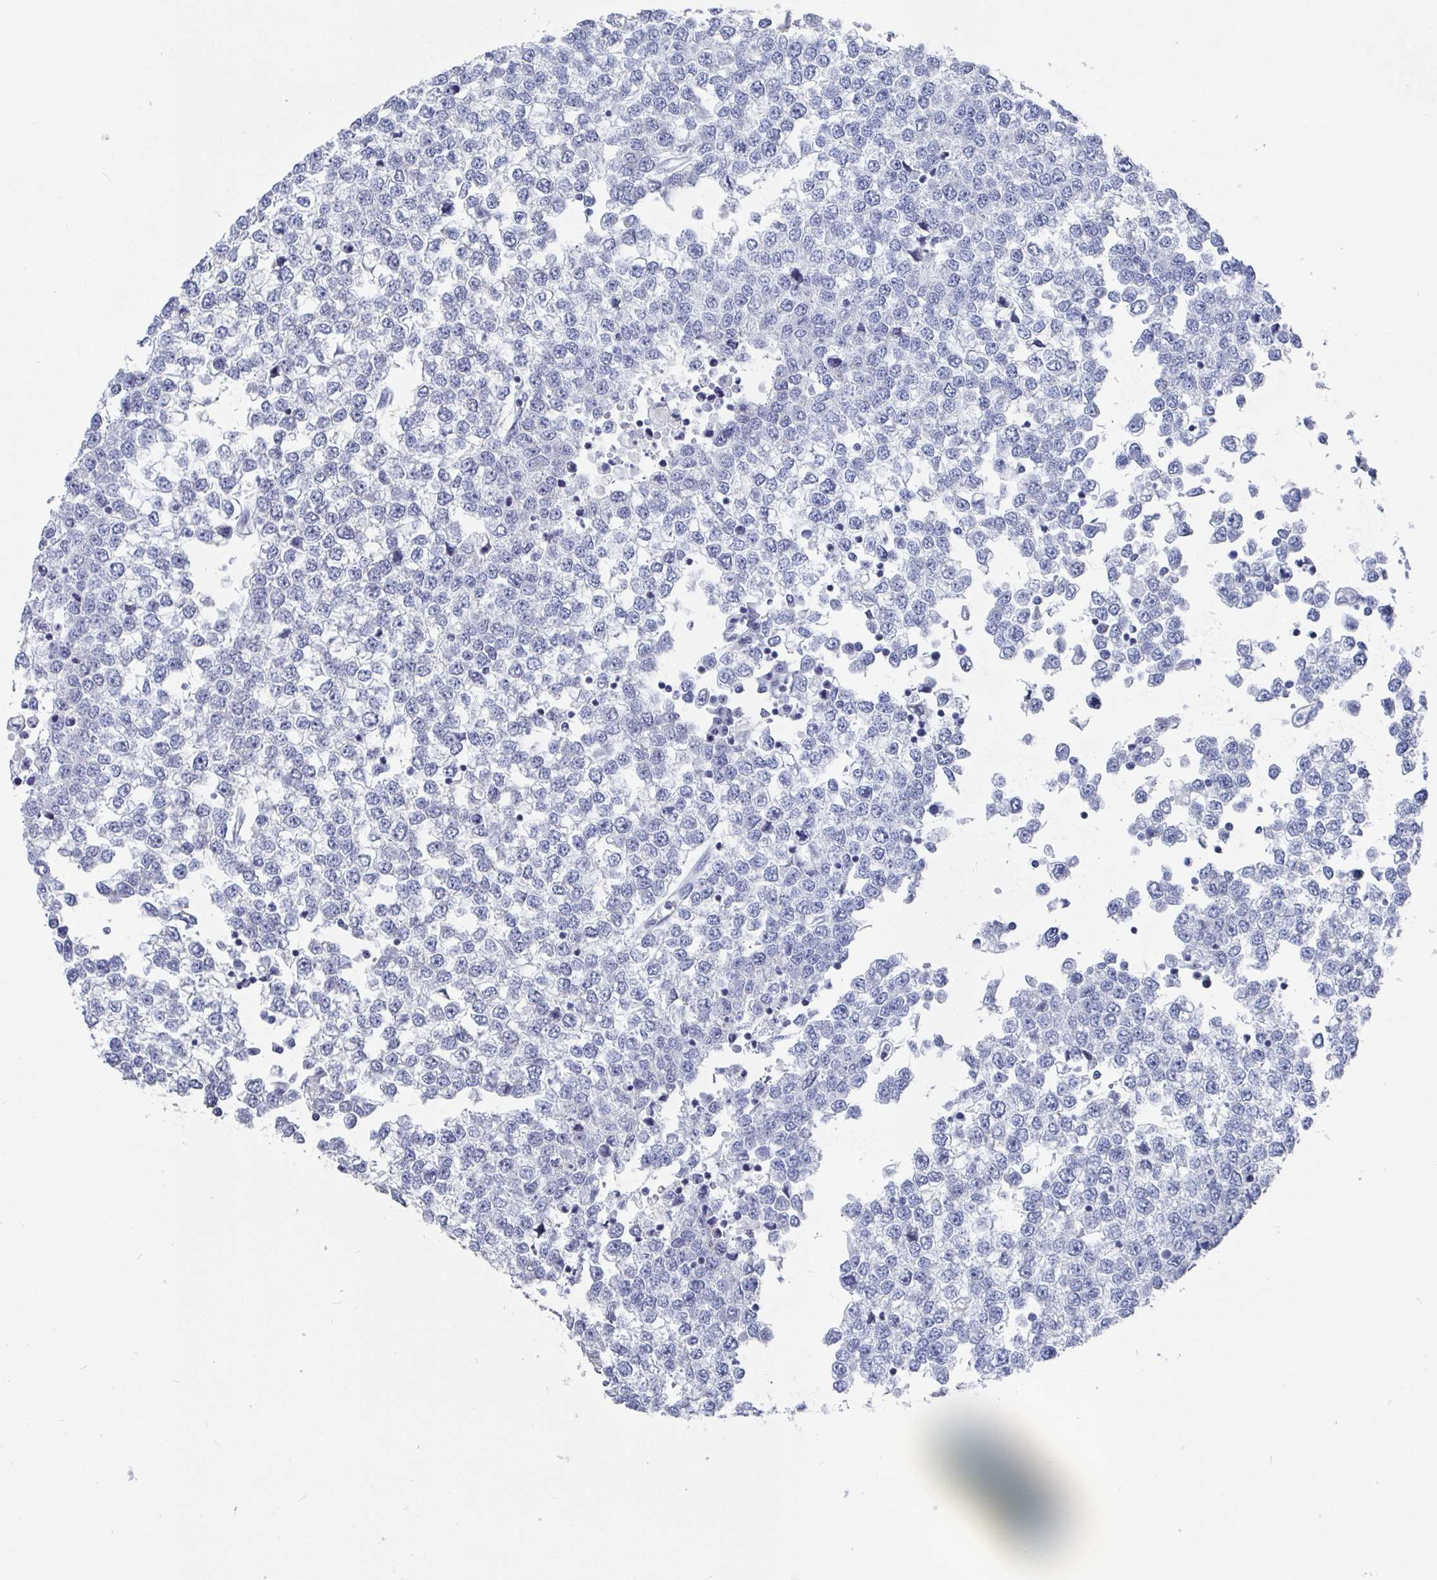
{"staining": {"intensity": "negative", "quantity": "none", "location": "none"}, "tissue": "testis cancer", "cell_type": "Tumor cells", "image_type": "cancer", "snomed": [{"axis": "morphology", "description": "Seminoma, NOS"}, {"axis": "topography", "description": "Testis"}], "caption": "An immunohistochemistry photomicrograph of testis cancer (seminoma) is shown. There is no staining in tumor cells of testis cancer (seminoma). (DAB (3,3'-diaminobenzidine) IHC, high magnification).", "gene": "CAMKV", "patient": {"sex": "male", "age": 65}}